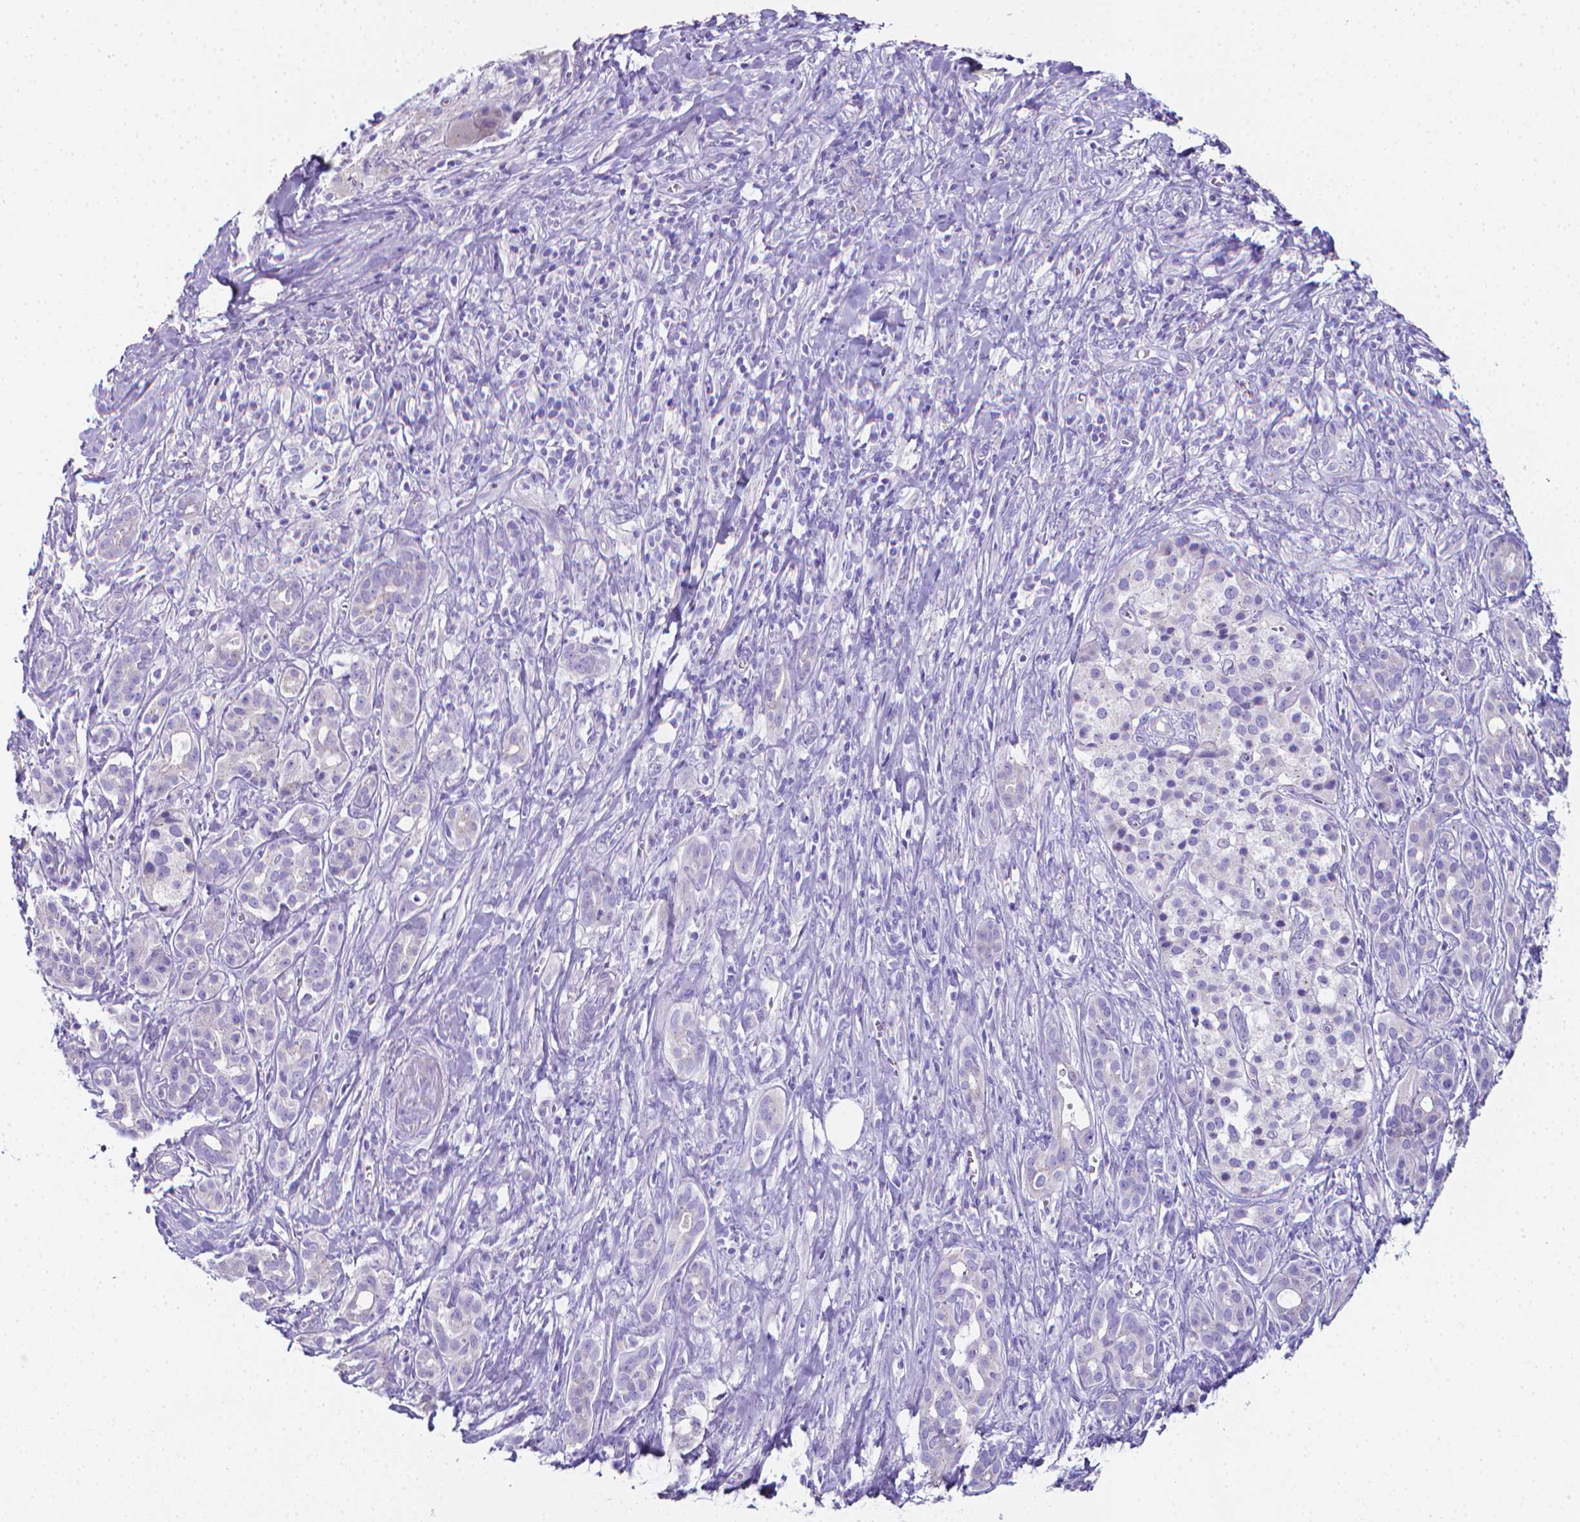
{"staining": {"intensity": "negative", "quantity": "none", "location": "none"}, "tissue": "pancreatic cancer", "cell_type": "Tumor cells", "image_type": "cancer", "snomed": [{"axis": "morphology", "description": "Adenocarcinoma, NOS"}, {"axis": "topography", "description": "Pancreas"}], "caption": "IHC of pancreatic cancer displays no expression in tumor cells.", "gene": "LRRC73", "patient": {"sex": "male", "age": 61}}